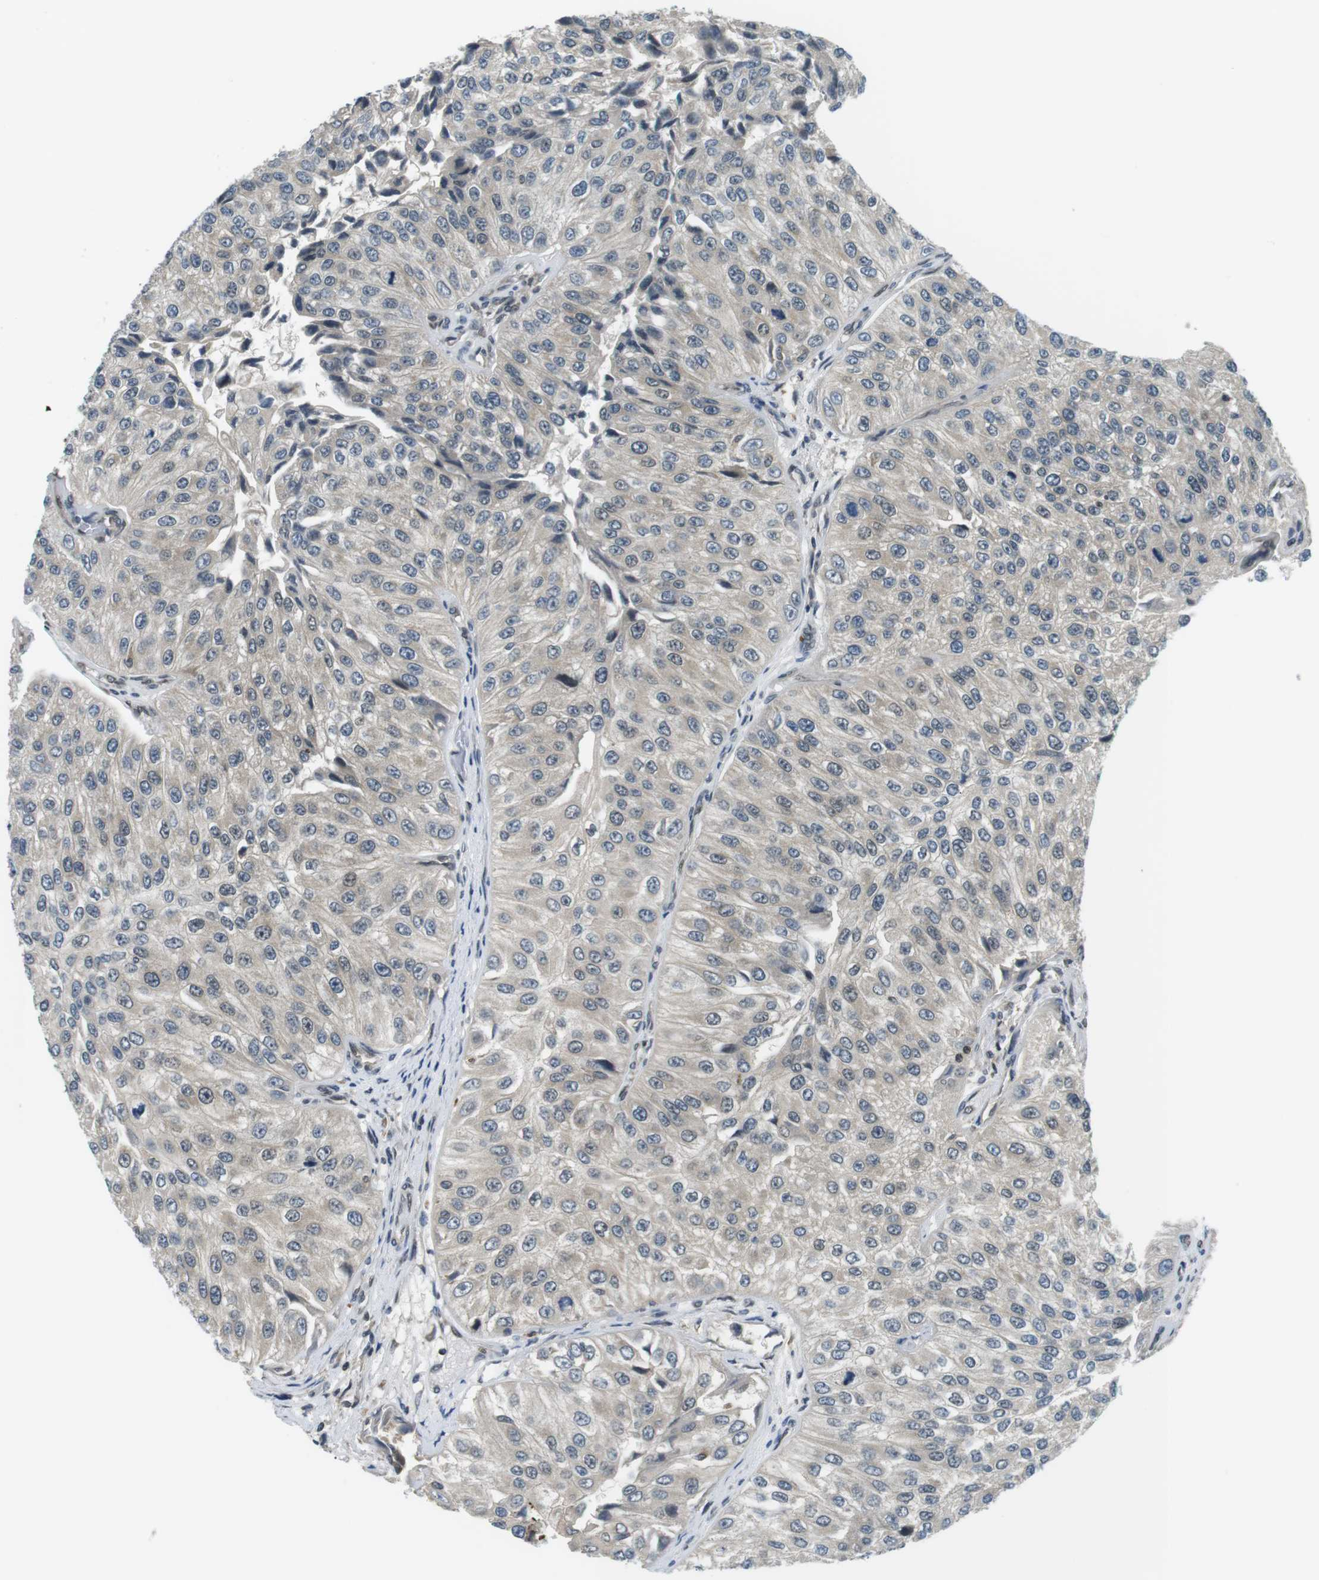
{"staining": {"intensity": "negative", "quantity": "none", "location": "none"}, "tissue": "urothelial cancer", "cell_type": "Tumor cells", "image_type": "cancer", "snomed": [{"axis": "morphology", "description": "Urothelial carcinoma, High grade"}, {"axis": "topography", "description": "Kidney"}, {"axis": "topography", "description": "Urinary bladder"}], "caption": "Immunohistochemistry (IHC) photomicrograph of neoplastic tissue: human urothelial cancer stained with DAB shows no significant protein positivity in tumor cells. (Stains: DAB immunohistochemistry with hematoxylin counter stain, Microscopy: brightfield microscopy at high magnification).", "gene": "TMX4", "patient": {"sex": "male", "age": 77}}